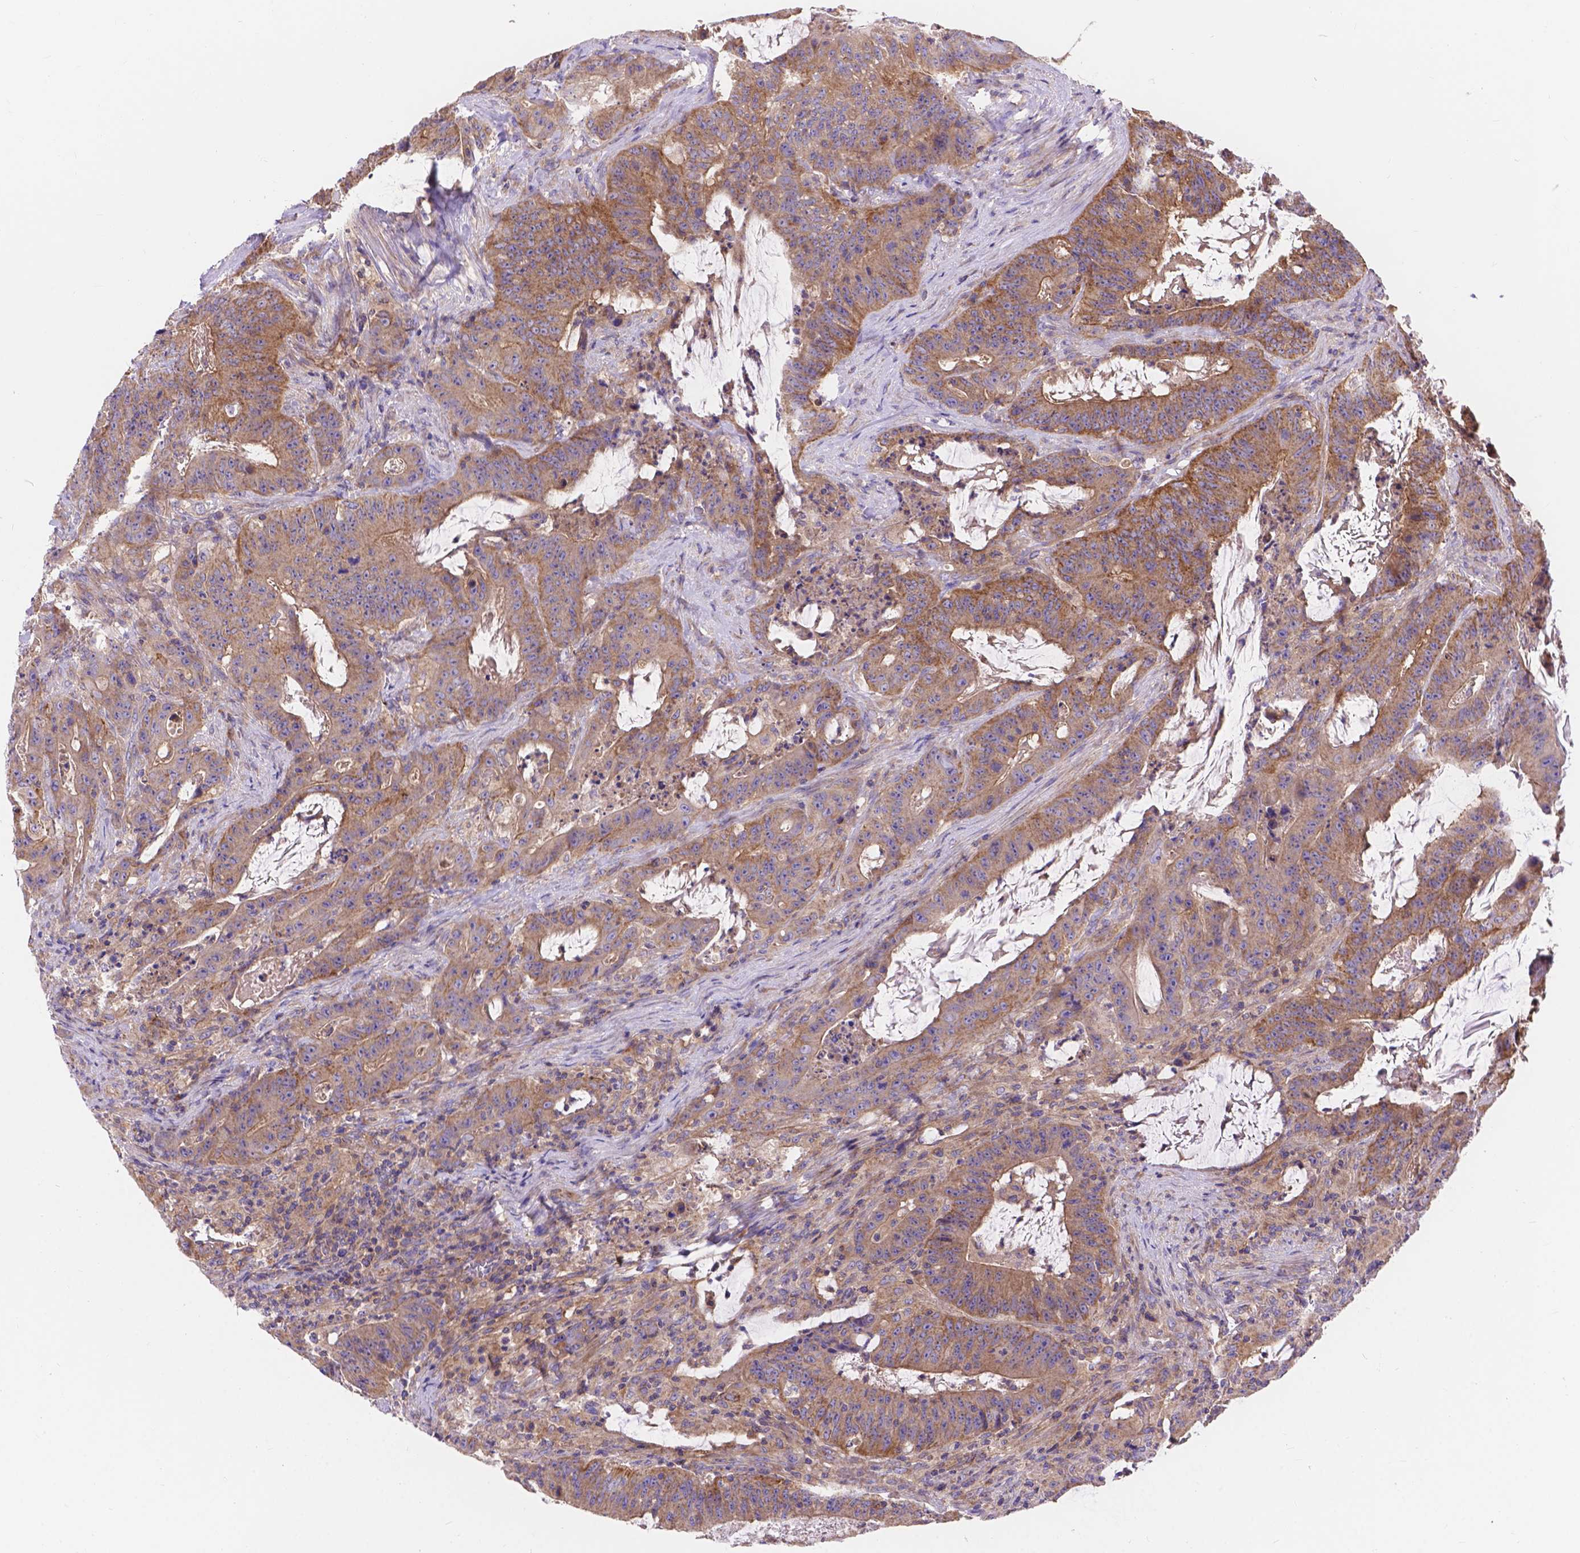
{"staining": {"intensity": "moderate", "quantity": "25%-75%", "location": "cytoplasmic/membranous"}, "tissue": "colorectal cancer", "cell_type": "Tumor cells", "image_type": "cancer", "snomed": [{"axis": "morphology", "description": "Adenocarcinoma, NOS"}, {"axis": "topography", "description": "Colon"}], "caption": "The immunohistochemical stain labels moderate cytoplasmic/membranous staining in tumor cells of colorectal cancer (adenocarcinoma) tissue. Using DAB (3,3'-diaminobenzidine) (brown) and hematoxylin (blue) stains, captured at high magnification using brightfield microscopy.", "gene": "AK3", "patient": {"sex": "male", "age": 33}}